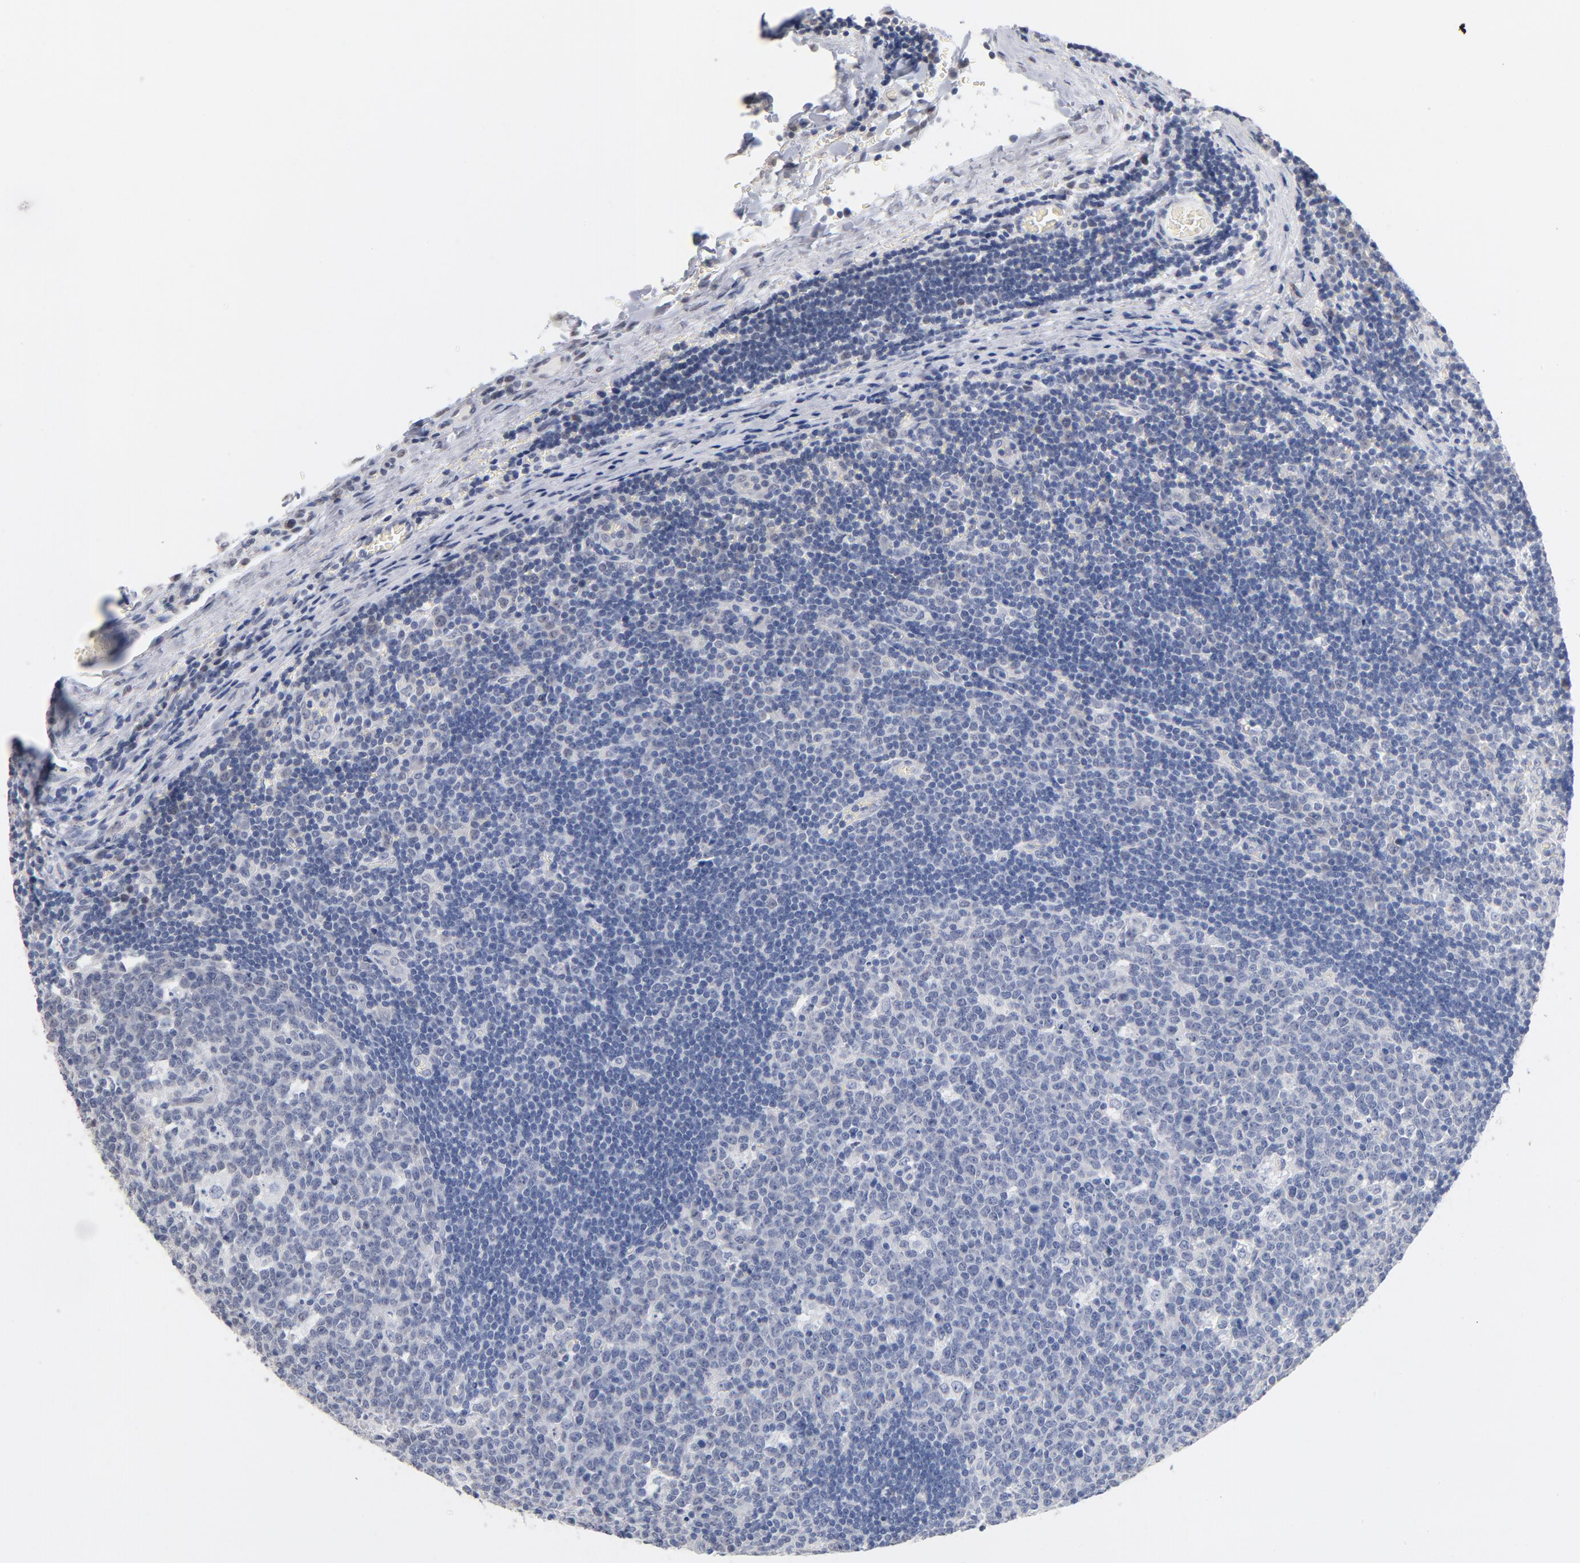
{"staining": {"intensity": "negative", "quantity": "none", "location": "none"}, "tissue": "lymph node", "cell_type": "Germinal center cells", "image_type": "normal", "snomed": [{"axis": "morphology", "description": "Normal tissue, NOS"}, {"axis": "topography", "description": "Lymph node"}, {"axis": "topography", "description": "Salivary gland"}], "caption": "The IHC image has no significant expression in germinal center cells of lymph node.", "gene": "RBM3", "patient": {"sex": "male", "age": 8}}